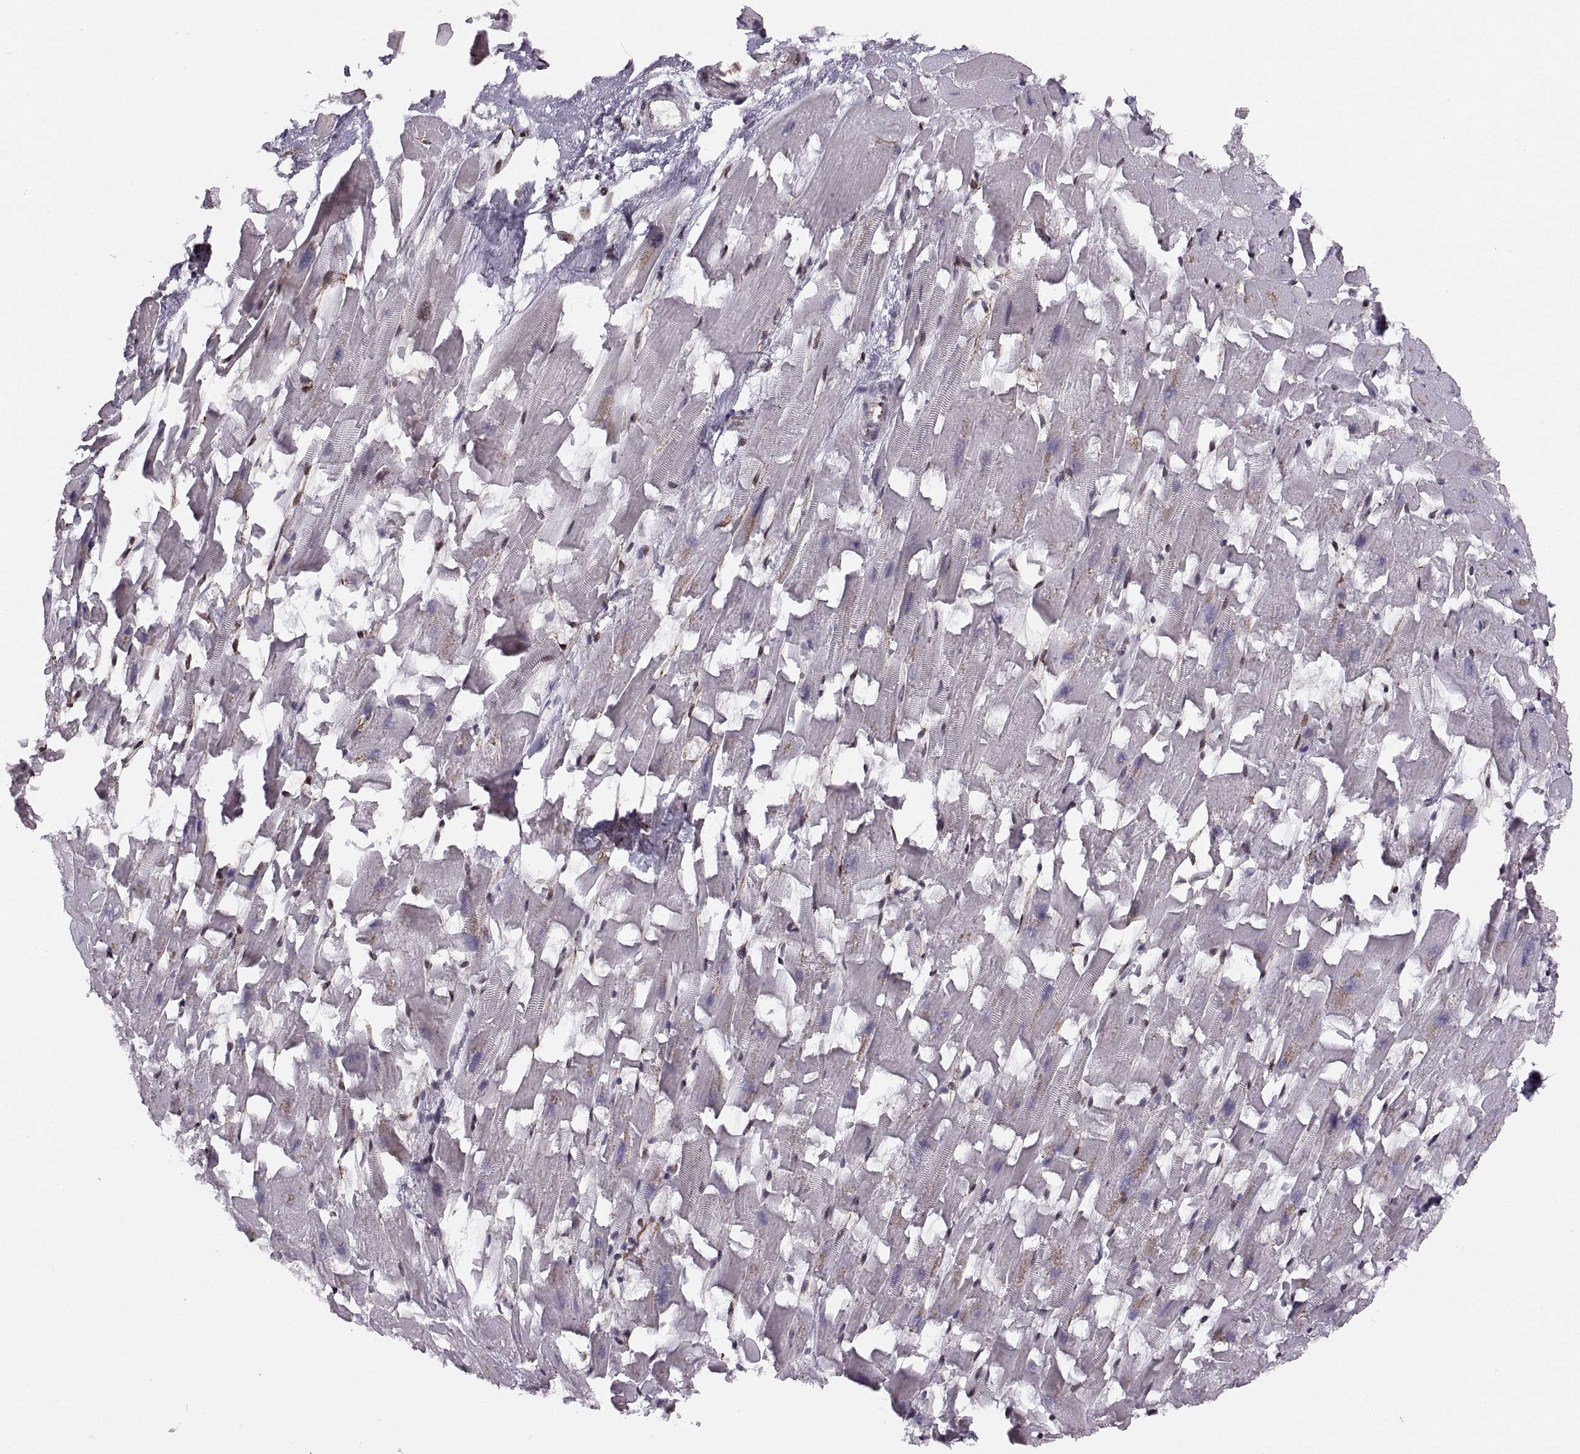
{"staining": {"intensity": "moderate", "quantity": "<25%", "location": "cytoplasmic/membranous,nuclear"}, "tissue": "heart muscle", "cell_type": "Cardiomyocytes", "image_type": "normal", "snomed": [{"axis": "morphology", "description": "Normal tissue, NOS"}, {"axis": "topography", "description": "Heart"}], "caption": "Brown immunohistochemical staining in benign human heart muscle exhibits moderate cytoplasmic/membranous,nuclear positivity in about <25% of cardiomyocytes. The staining is performed using DAB brown chromogen to label protein expression. The nuclei are counter-stained blue using hematoxylin.", "gene": "ZCCHC17", "patient": {"sex": "female", "age": 64}}